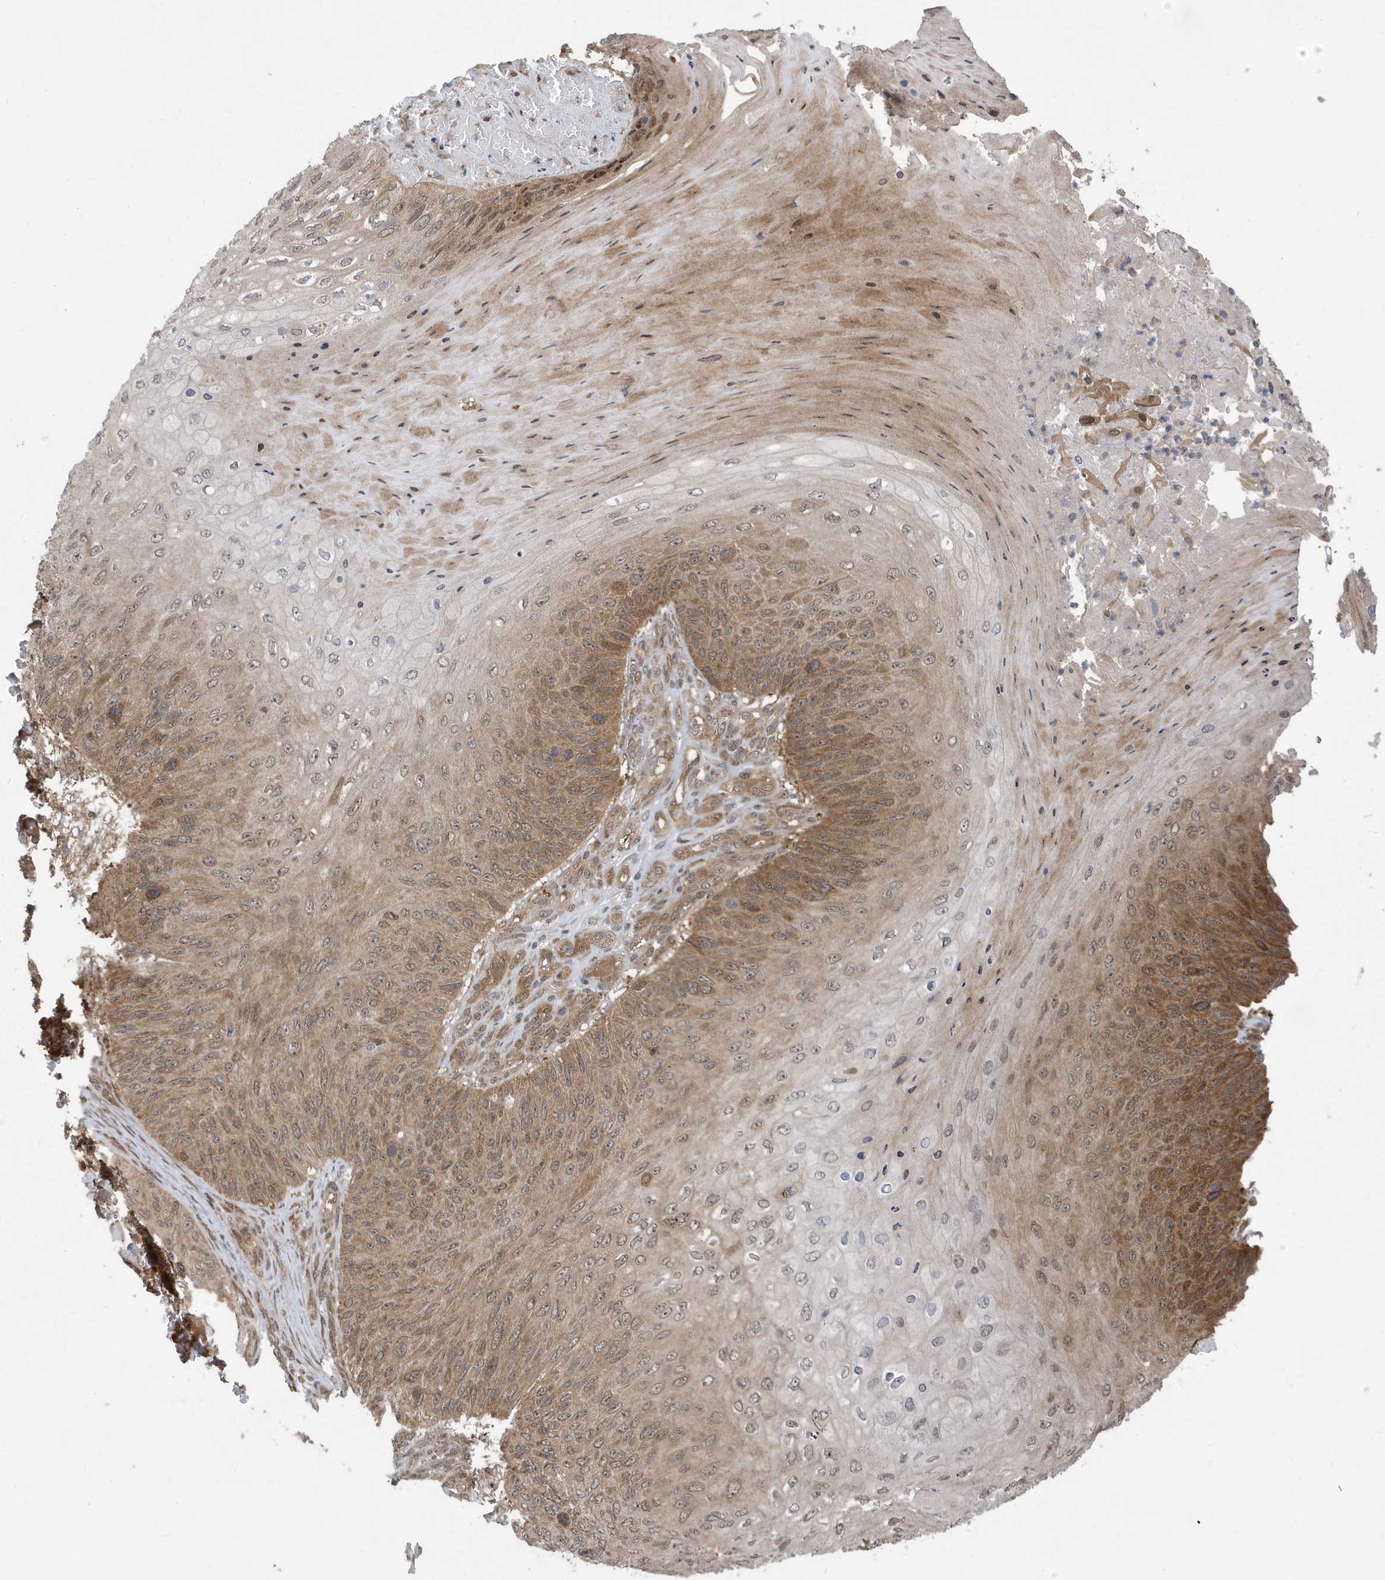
{"staining": {"intensity": "moderate", "quantity": ">75%", "location": "cytoplasmic/membranous"}, "tissue": "skin cancer", "cell_type": "Tumor cells", "image_type": "cancer", "snomed": [{"axis": "morphology", "description": "Squamous cell carcinoma, NOS"}, {"axis": "topography", "description": "Skin"}], "caption": "Skin cancer (squamous cell carcinoma) was stained to show a protein in brown. There is medium levels of moderate cytoplasmic/membranous positivity in approximately >75% of tumor cells.", "gene": "UBQLN1", "patient": {"sex": "female", "age": 88}}